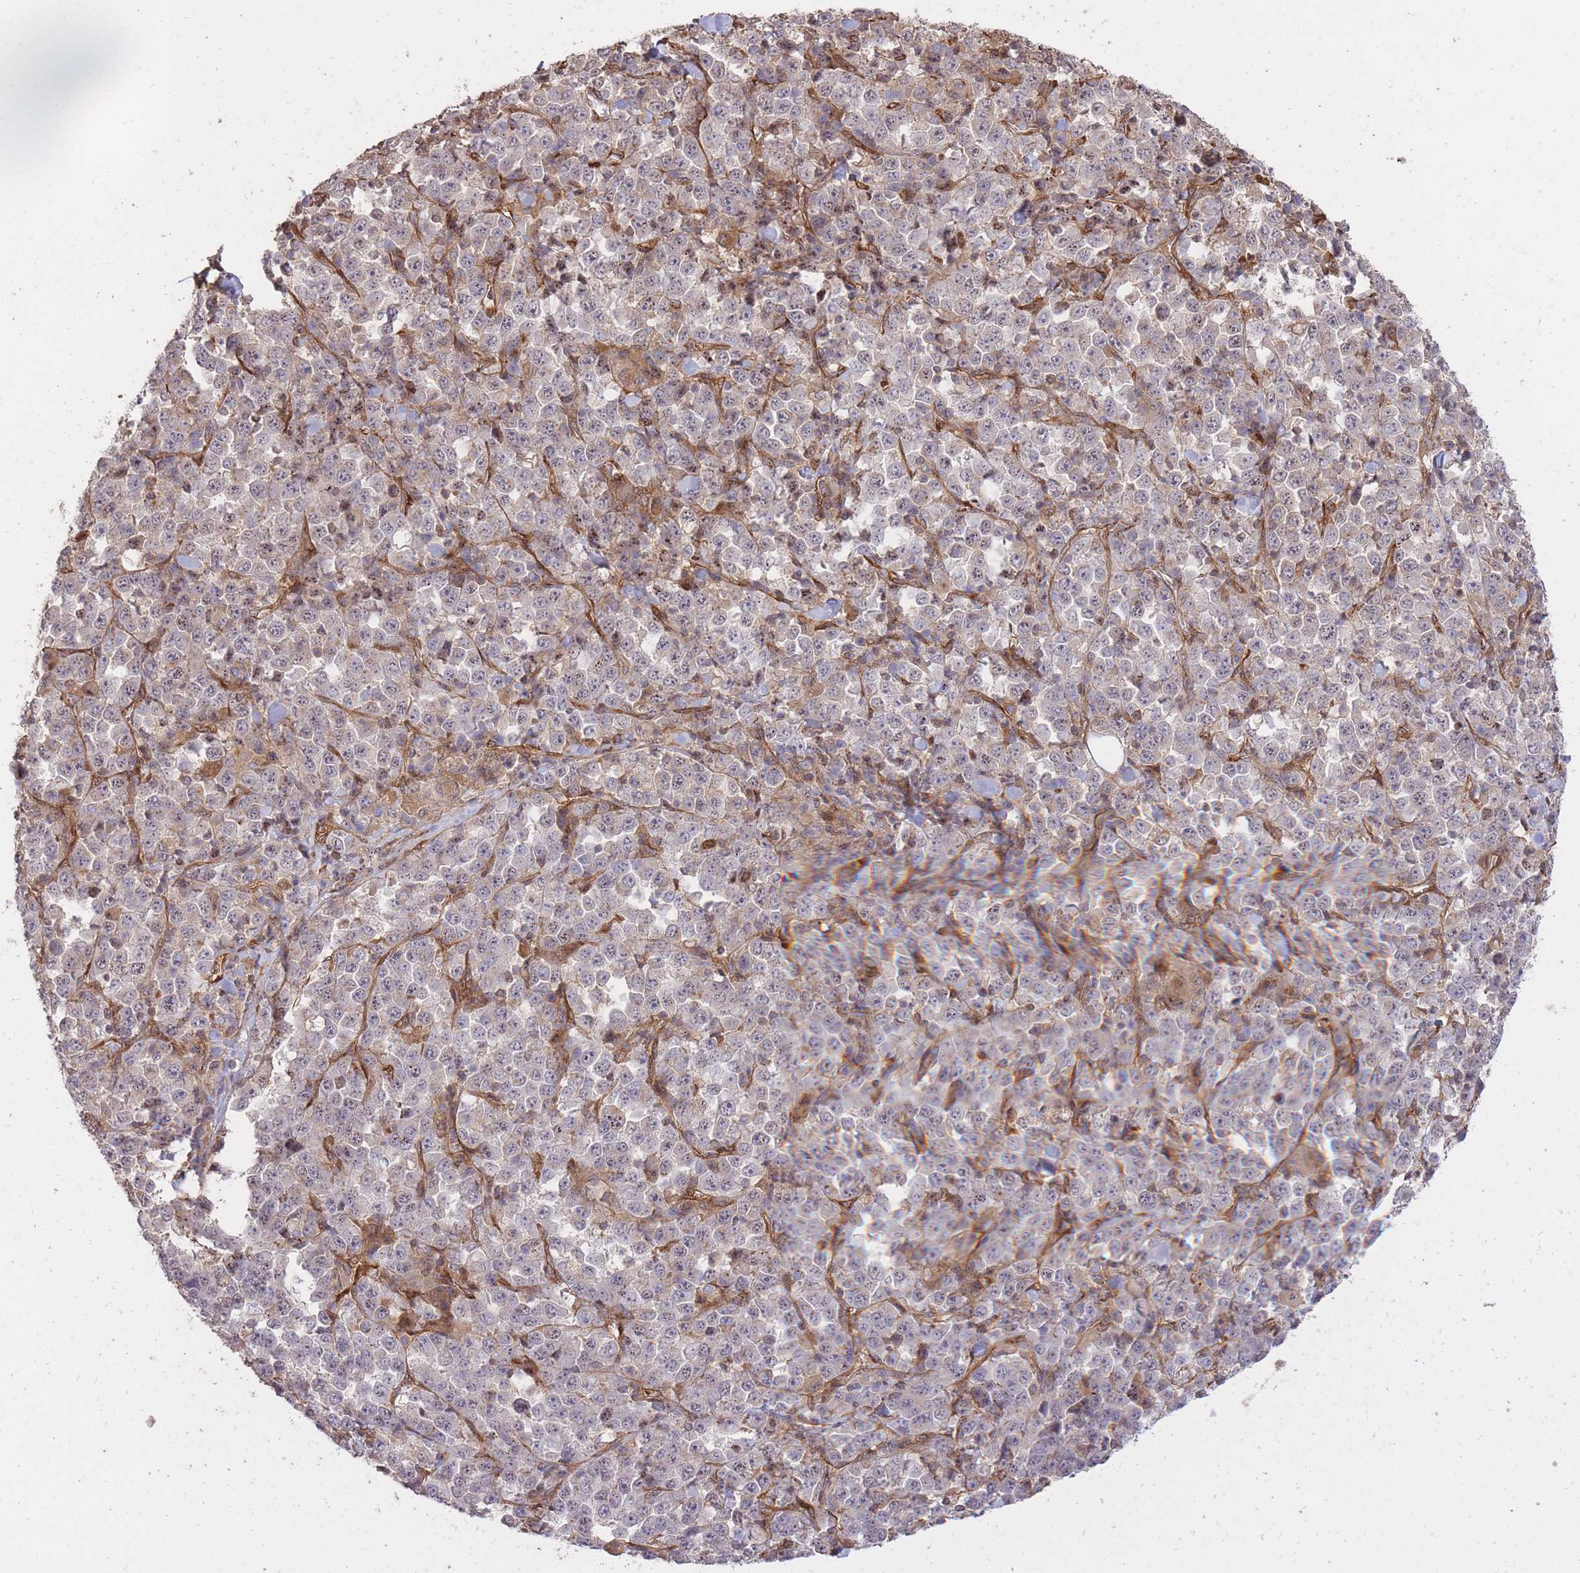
{"staining": {"intensity": "negative", "quantity": "none", "location": "none"}, "tissue": "stomach cancer", "cell_type": "Tumor cells", "image_type": "cancer", "snomed": [{"axis": "morphology", "description": "Normal tissue, NOS"}, {"axis": "morphology", "description": "Adenocarcinoma, NOS"}, {"axis": "topography", "description": "Stomach, upper"}, {"axis": "topography", "description": "Stomach"}], "caption": "Immunohistochemistry (IHC) of human stomach cancer demonstrates no staining in tumor cells. The staining was performed using DAB to visualize the protein expression in brown, while the nuclei were stained in blue with hematoxylin (Magnification: 20x).", "gene": "PLD1", "patient": {"sex": "male", "age": 59}}